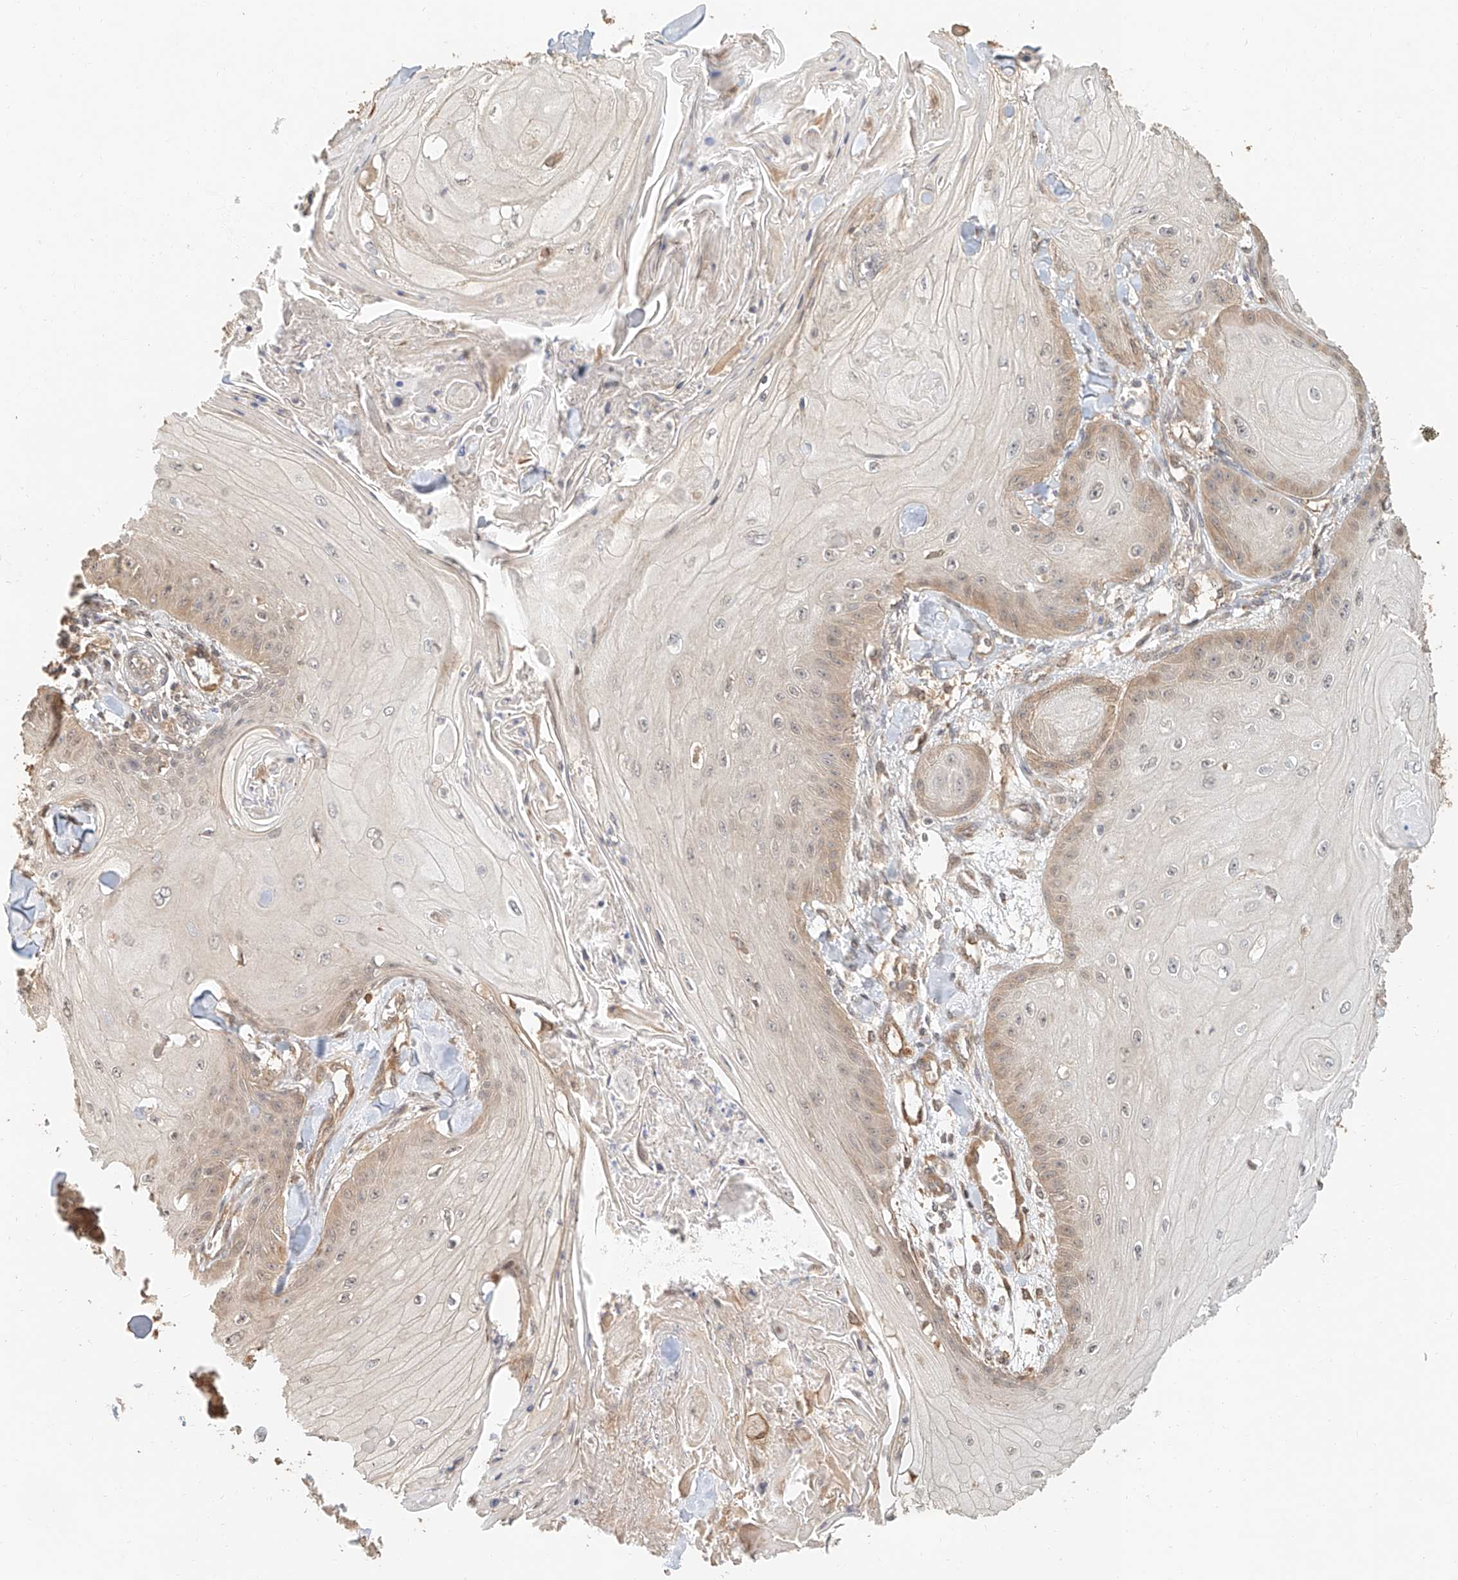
{"staining": {"intensity": "weak", "quantity": "25%-75%", "location": "cytoplasmic/membranous"}, "tissue": "skin cancer", "cell_type": "Tumor cells", "image_type": "cancer", "snomed": [{"axis": "morphology", "description": "Squamous cell carcinoma, NOS"}, {"axis": "topography", "description": "Skin"}], "caption": "Immunohistochemistry histopathology image of human skin squamous cell carcinoma stained for a protein (brown), which reveals low levels of weak cytoplasmic/membranous positivity in approximately 25%-75% of tumor cells.", "gene": "NAP1L1", "patient": {"sex": "male", "age": 74}}